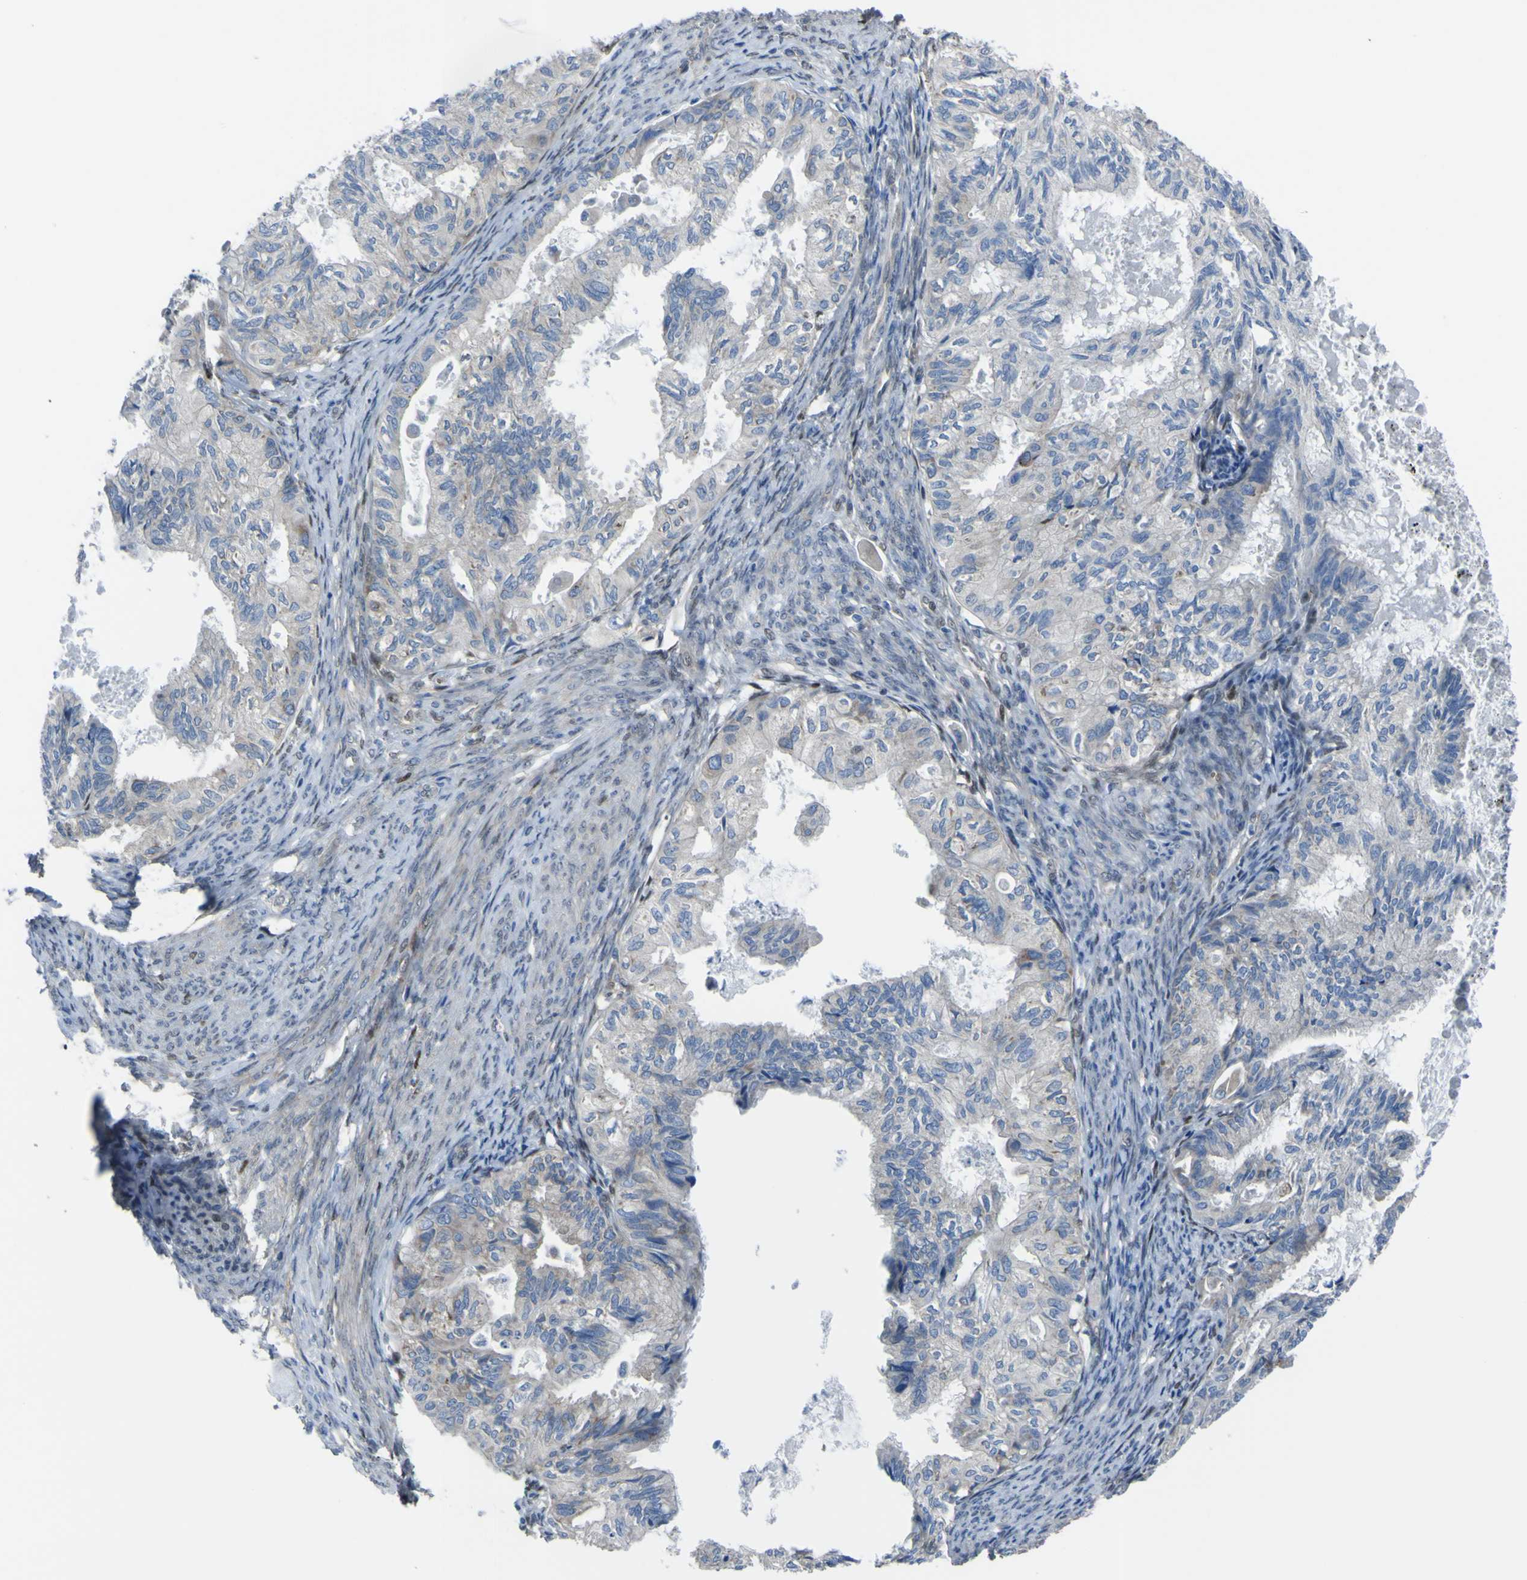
{"staining": {"intensity": "moderate", "quantity": "<25%", "location": "cytoplasmic/membranous"}, "tissue": "cervical cancer", "cell_type": "Tumor cells", "image_type": "cancer", "snomed": [{"axis": "morphology", "description": "Normal tissue, NOS"}, {"axis": "morphology", "description": "Adenocarcinoma, NOS"}, {"axis": "topography", "description": "Cervix"}, {"axis": "topography", "description": "Endometrium"}], "caption": "Protein staining of cervical adenocarcinoma tissue reveals moderate cytoplasmic/membranous expression in about <25% of tumor cells.", "gene": "LRRN1", "patient": {"sex": "female", "age": 86}}